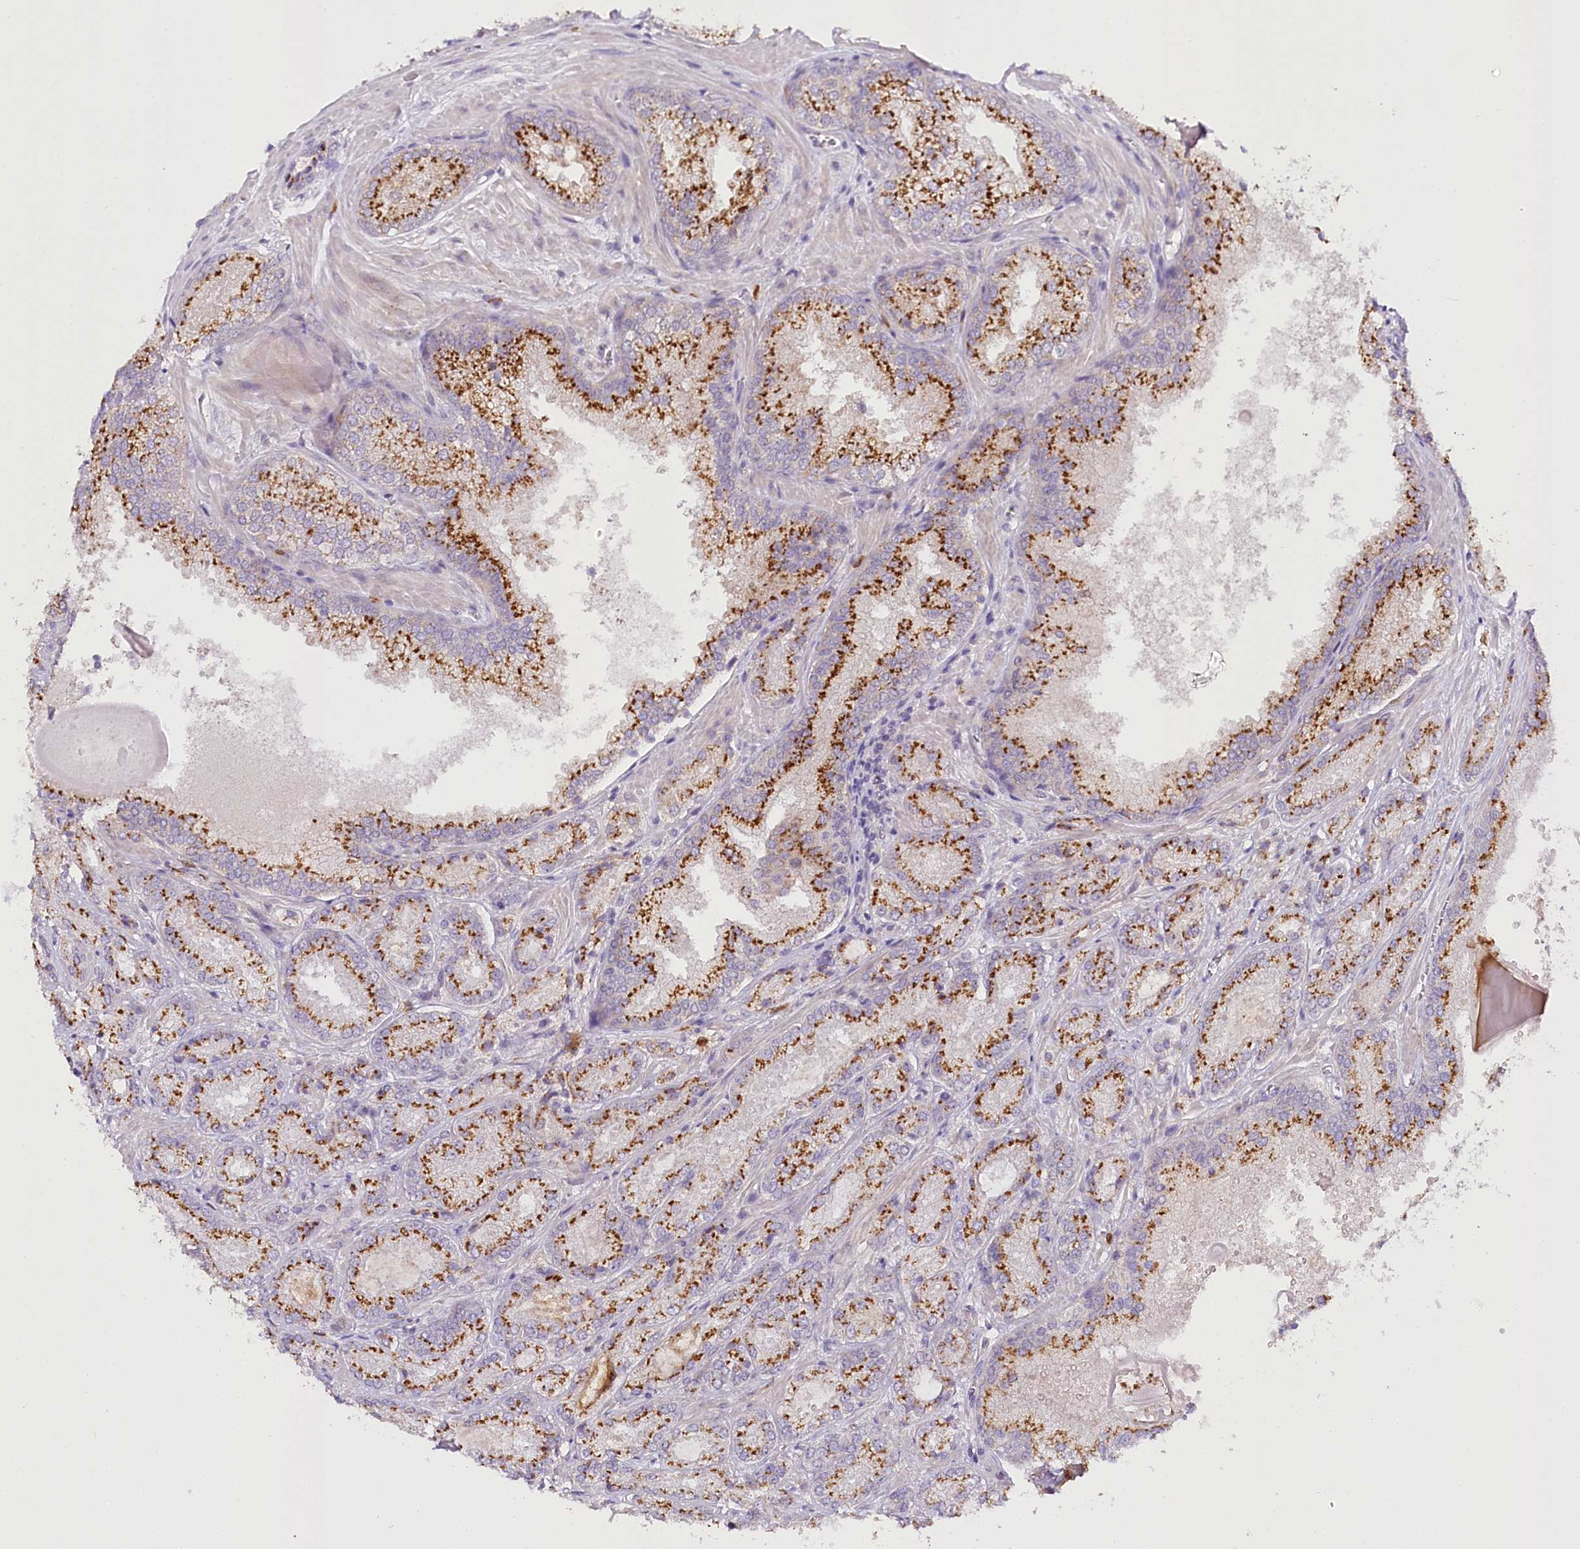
{"staining": {"intensity": "moderate", "quantity": ">75%", "location": "cytoplasmic/membranous"}, "tissue": "prostate cancer", "cell_type": "Tumor cells", "image_type": "cancer", "snomed": [{"axis": "morphology", "description": "Adenocarcinoma, Low grade"}, {"axis": "topography", "description": "Prostate"}], "caption": "The photomicrograph reveals staining of prostate cancer (low-grade adenocarcinoma), revealing moderate cytoplasmic/membranous protein staining (brown color) within tumor cells.", "gene": "VWA5A", "patient": {"sex": "male", "age": 74}}